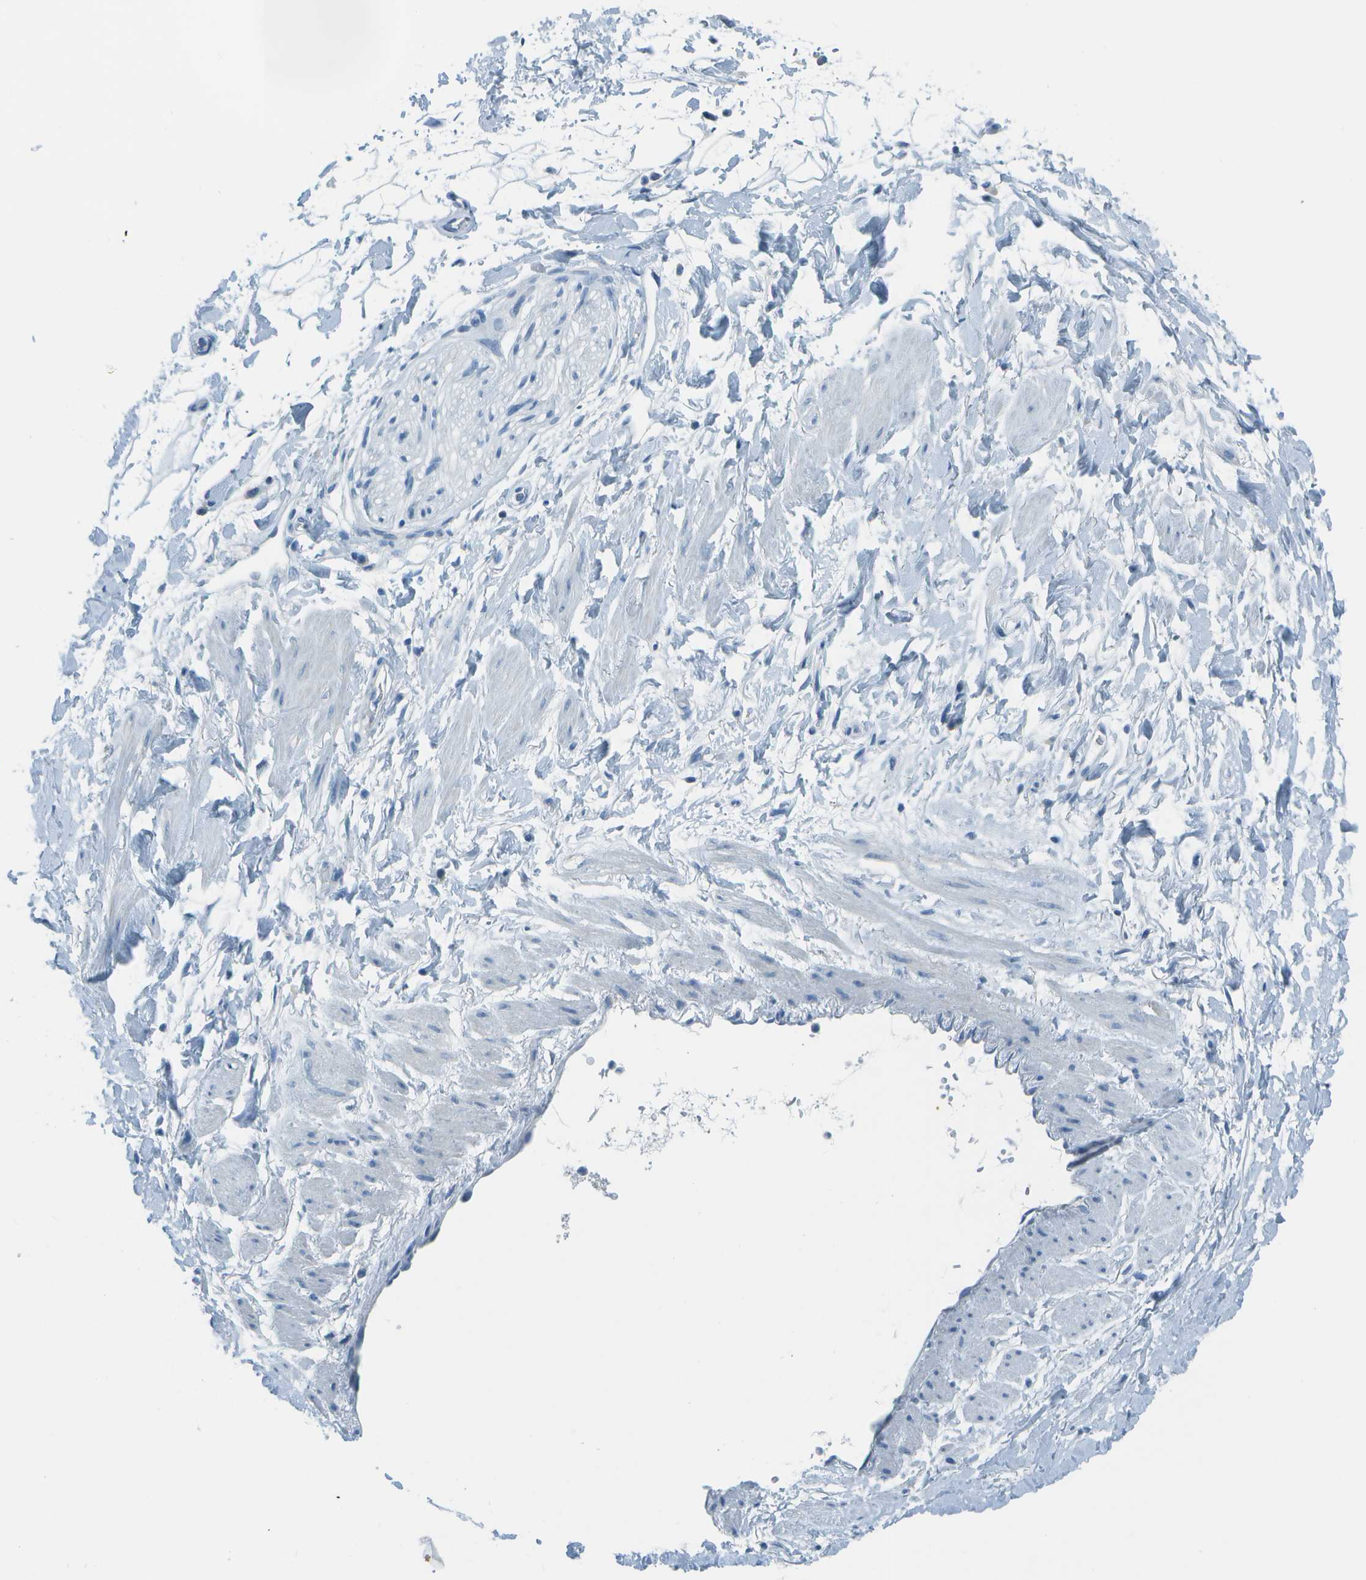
{"staining": {"intensity": "negative", "quantity": "none", "location": "none"}, "tissue": "adipose tissue", "cell_type": "Adipocytes", "image_type": "normal", "snomed": [{"axis": "morphology", "description": "Normal tissue, NOS"}, {"axis": "topography", "description": "Soft tissue"}], "caption": "Adipocytes show no significant staining in benign adipose tissue. (DAB immunohistochemistry (IHC), high magnification).", "gene": "FGF1", "patient": {"sex": "male", "age": 72}}